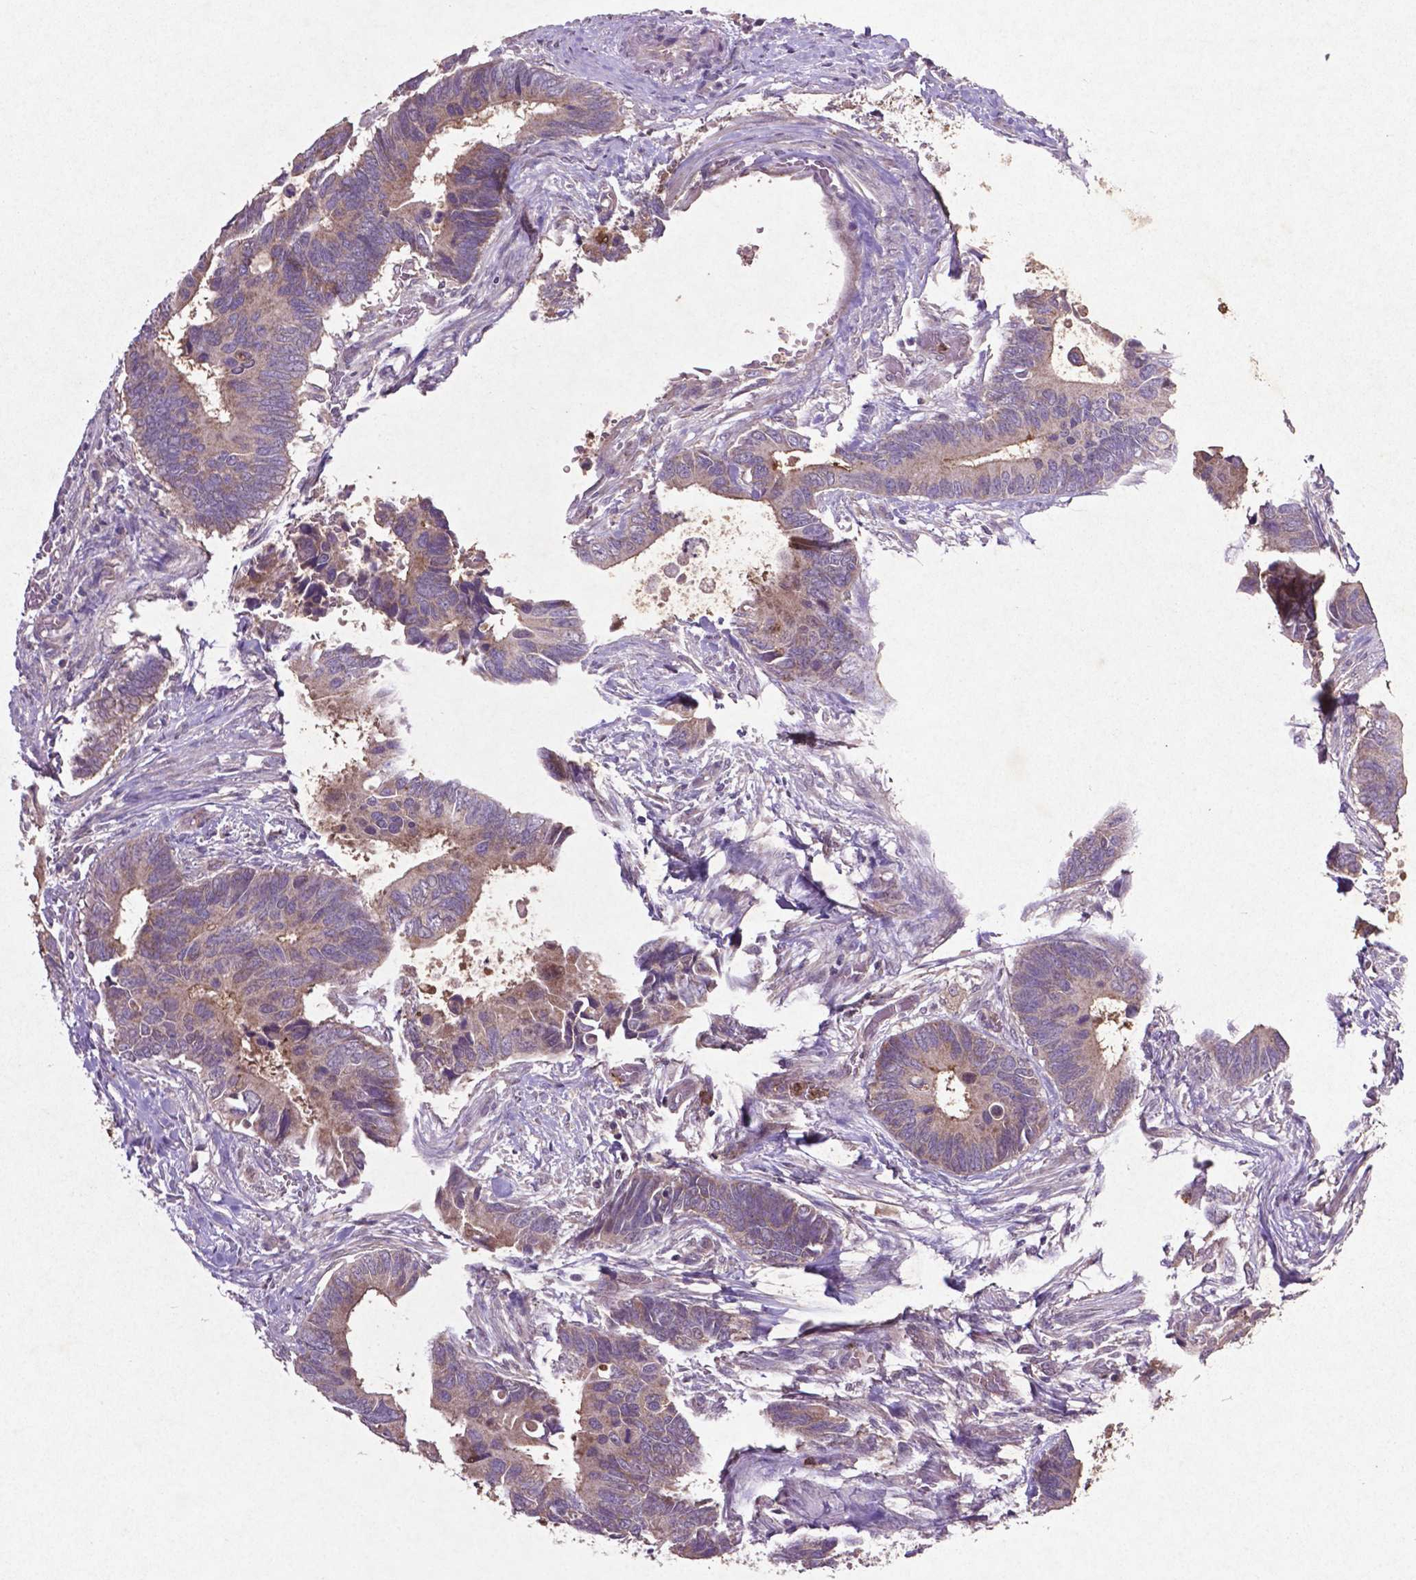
{"staining": {"intensity": "weak", "quantity": "25%-75%", "location": "cytoplasmic/membranous"}, "tissue": "colorectal cancer", "cell_type": "Tumor cells", "image_type": "cancer", "snomed": [{"axis": "morphology", "description": "Adenocarcinoma, NOS"}, {"axis": "topography", "description": "Colon"}], "caption": "Protein analysis of colorectal adenocarcinoma tissue displays weak cytoplasmic/membranous expression in approximately 25%-75% of tumor cells.", "gene": "MTOR", "patient": {"sex": "male", "age": 49}}